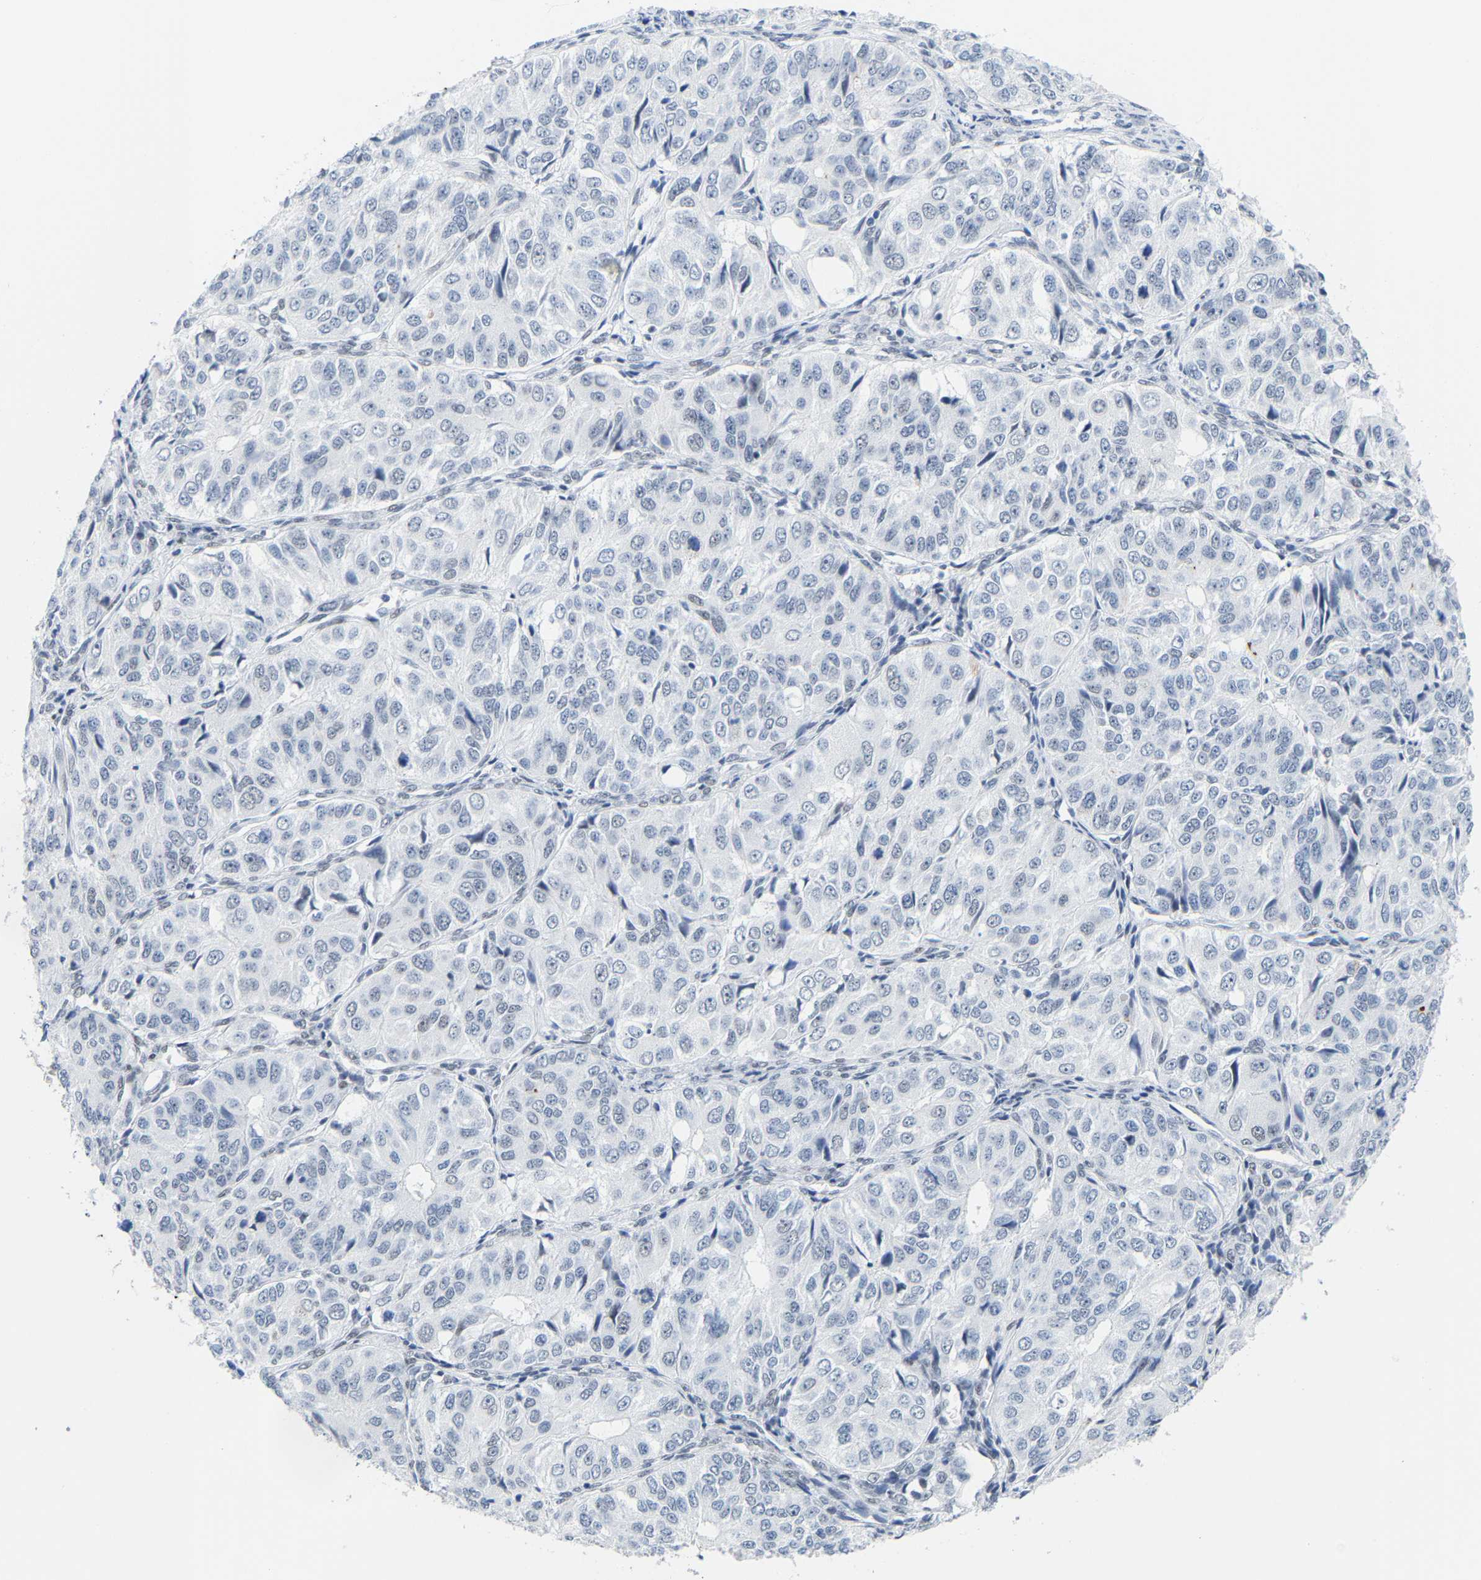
{"staining": {"intensity": "negative", "quantity": "none", "location": "none"}, "tissue": "ovarian cancer", "cell_type": "Tumor cells", "image_type": "cancer", "snomed": [{"axis": "morphology", "description": "Carcinoma, endometroid"}, {"axis": "topography", "description": "Ovary"}], "caption": "Ovarian cancer stained for a protein using IHC exhibits no positivity tumor cells.", "gene": "FAM180A", "patient": {"sex": "female", "age": 51}}